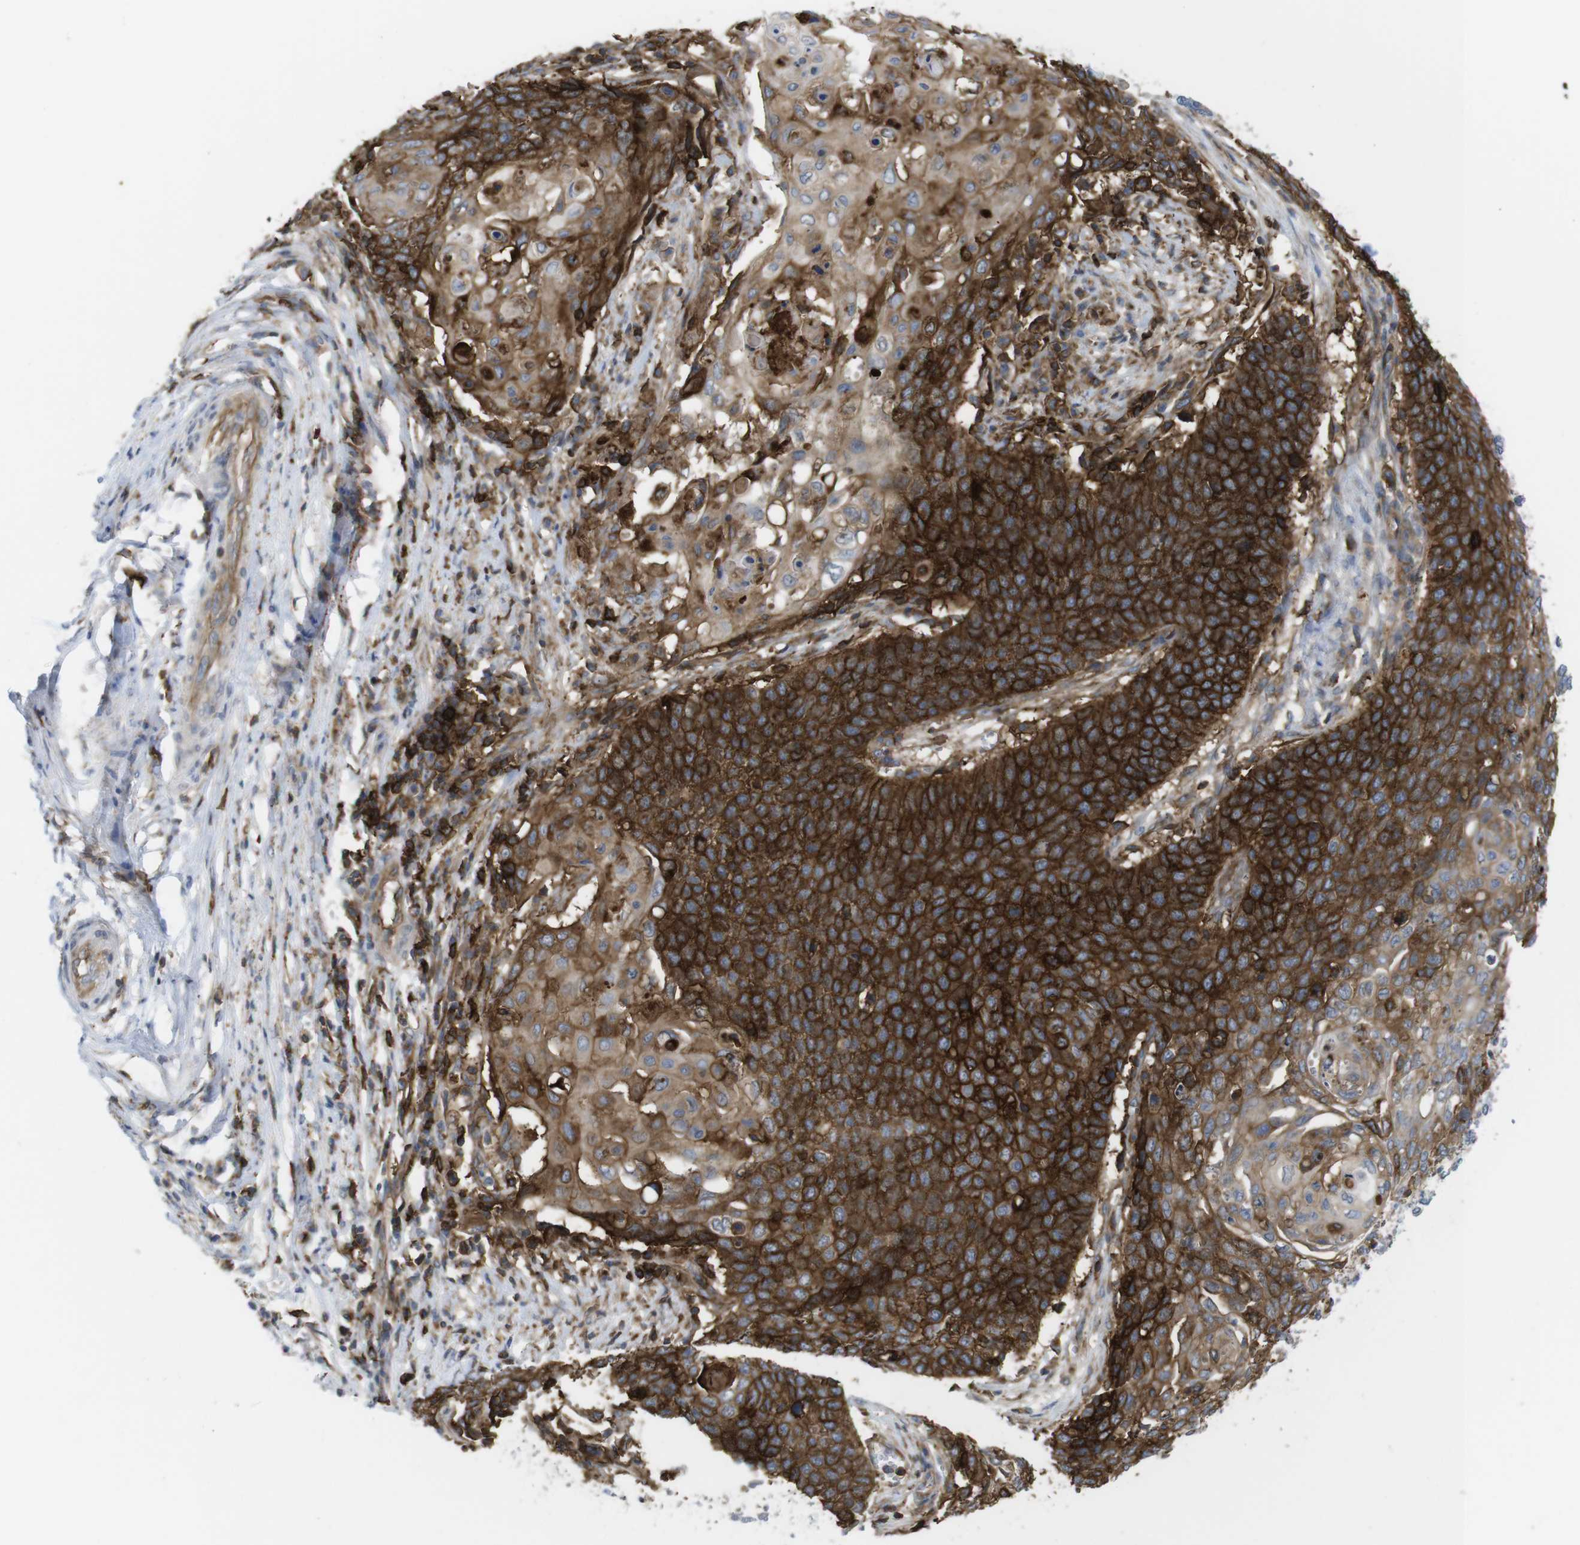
{"staining": {"intensity": "moderate", "quantity": ">75%", "location": "cytoplasmic/membranous"}, "tissue": "cervical cancer", "cell_type": "Tumor cells", "image_type": "cancer", "snomed": [{"axis": "morphology", "description": "Squamous cell carcinoma, NOS"}, {"axis": "topography", "description": "Cervix"}], "caption": "Human cervical squamous cell carcinoma stained for a protein (brown) exhibits moderate cytoplasmic/membranous positive positivity in approximately >75% of tumor cells.", "gene": "CCR6", "patient": {"sex": "female", "age": 39}}